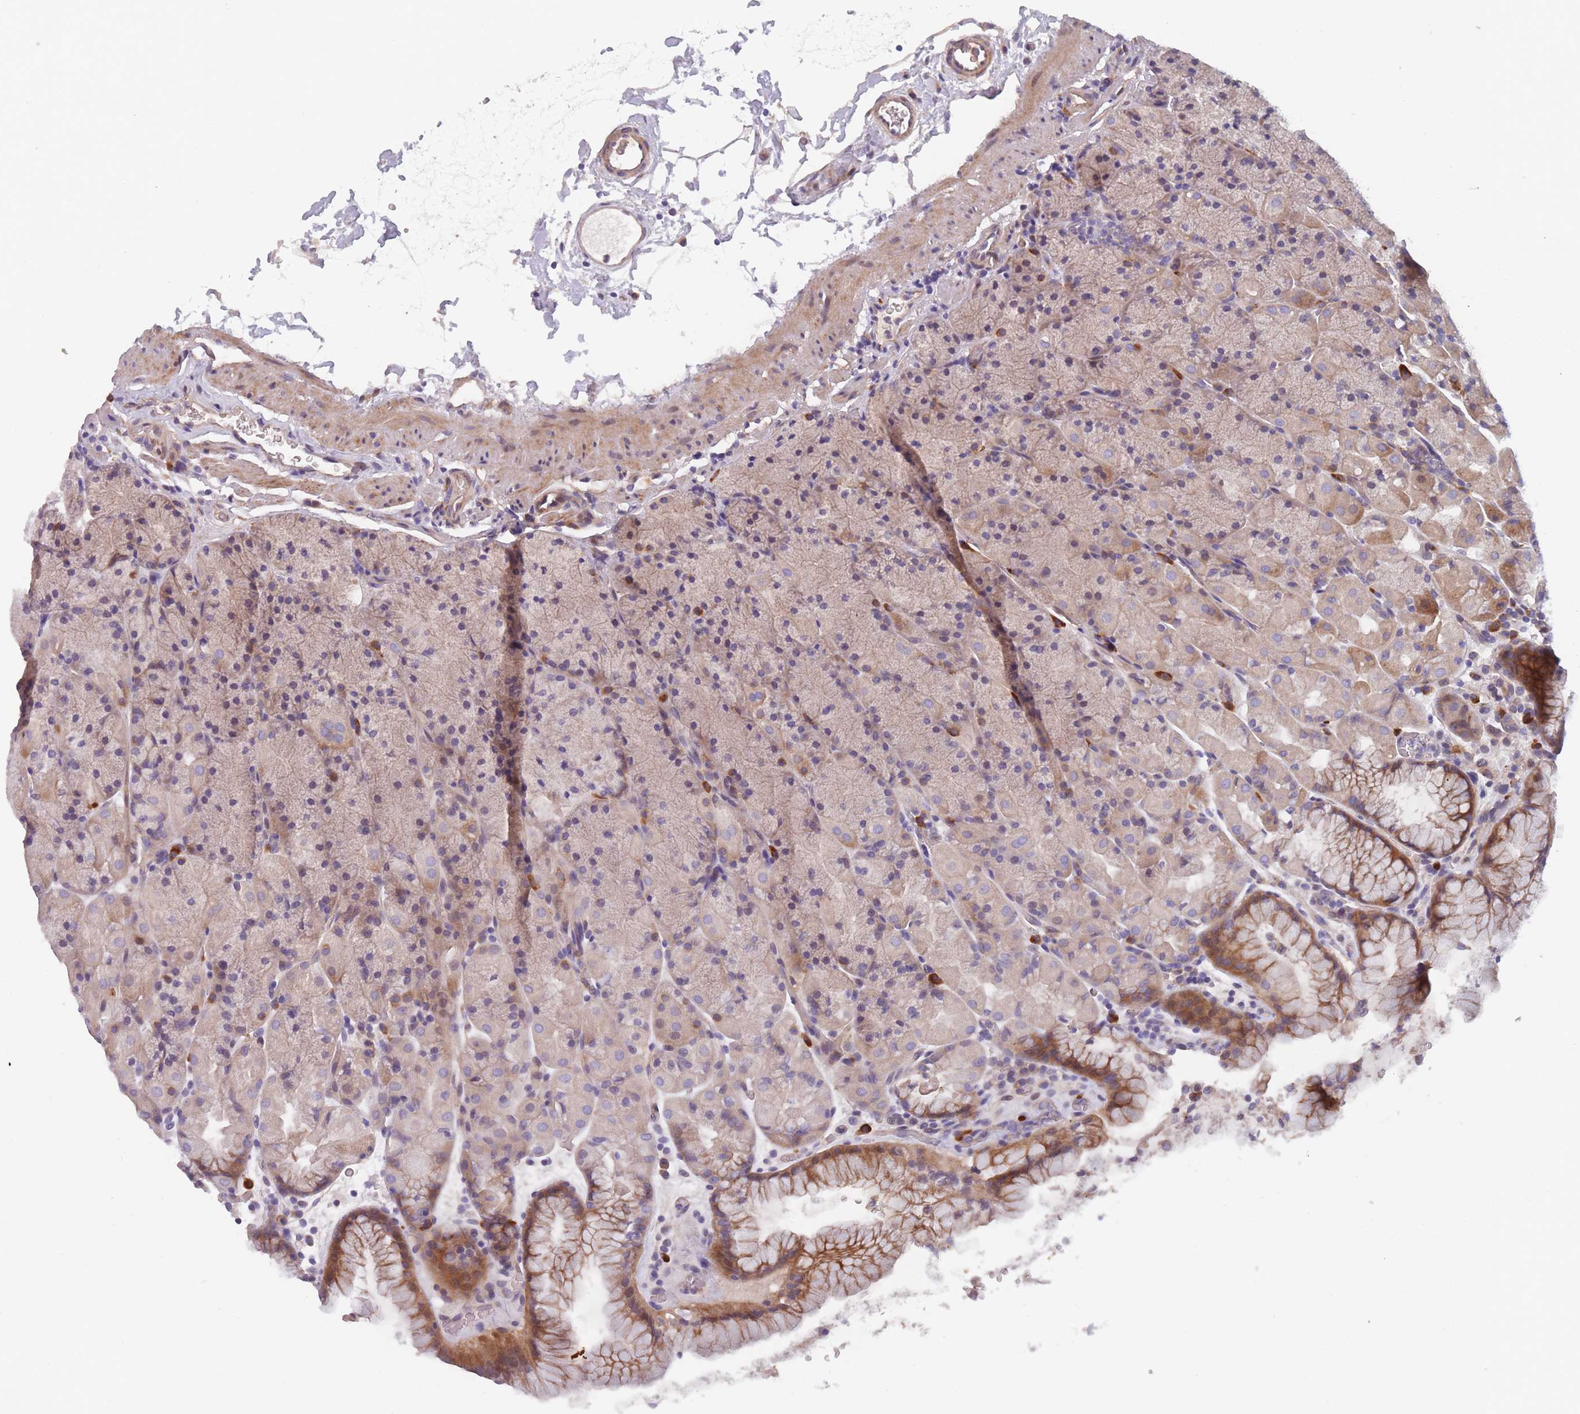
{"staining": {"intensity": "moderate", "quantity": "25%-75%", "location": "cytoplasmic/membranous"}, "tissue": "stomach", "cell_type": "Glandular cells", "image_type": "normal", "snomed": [{"axis": "morphology", "description": "Normal tissue, NOS"}, {"axis": "topography", "description": "Stomach, upper"}, {"axis": "topography", "description": "Stomach, lower"}], "caption": "Human stomach stained with a protein marker shows moderate staining in glandular cells.", "gene": "FAM83F", "patient": {"sex": "male", "age": 67}}